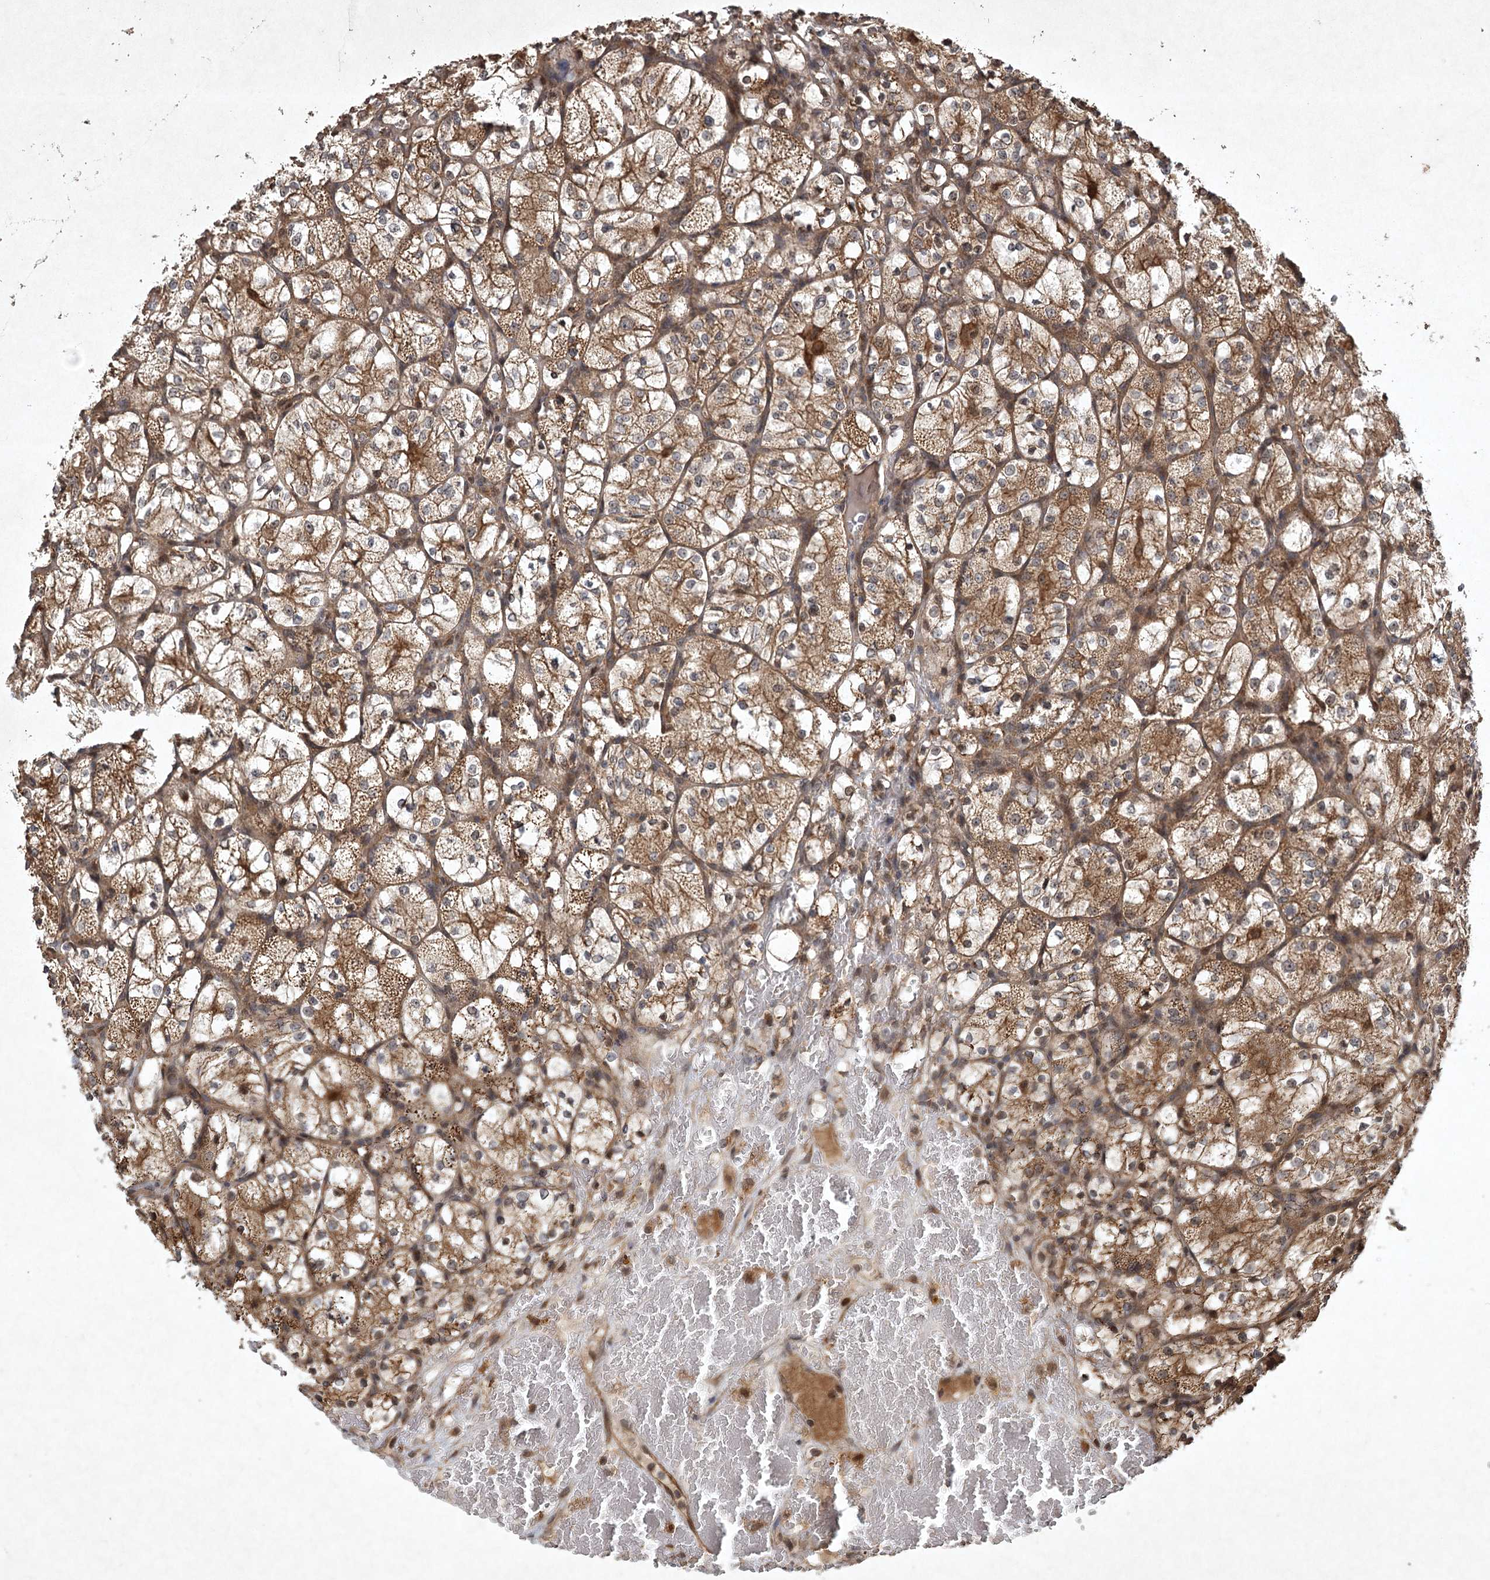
{"staining": {"intensity": "moderate", "quantity": ">75%", "location": "cytoplasmic/membranous"}, "tissue": "renal cancer", "cell_type": "Tumor cells", "image_type": "cancer", "snomed": [{"axis": "morphology", "description": "Adenocarcinoma, NOS"}, {"axis": "topography", "description": "Kidney"}], "caption": "This is an image of IHC staining of renal cancer (adenocarcinoma), which shows moderate positivity in the cytoplasmic/membranous of tumor cells.", "gene": "INSIG2", "patient": {"sex": "female", "age": 69}}